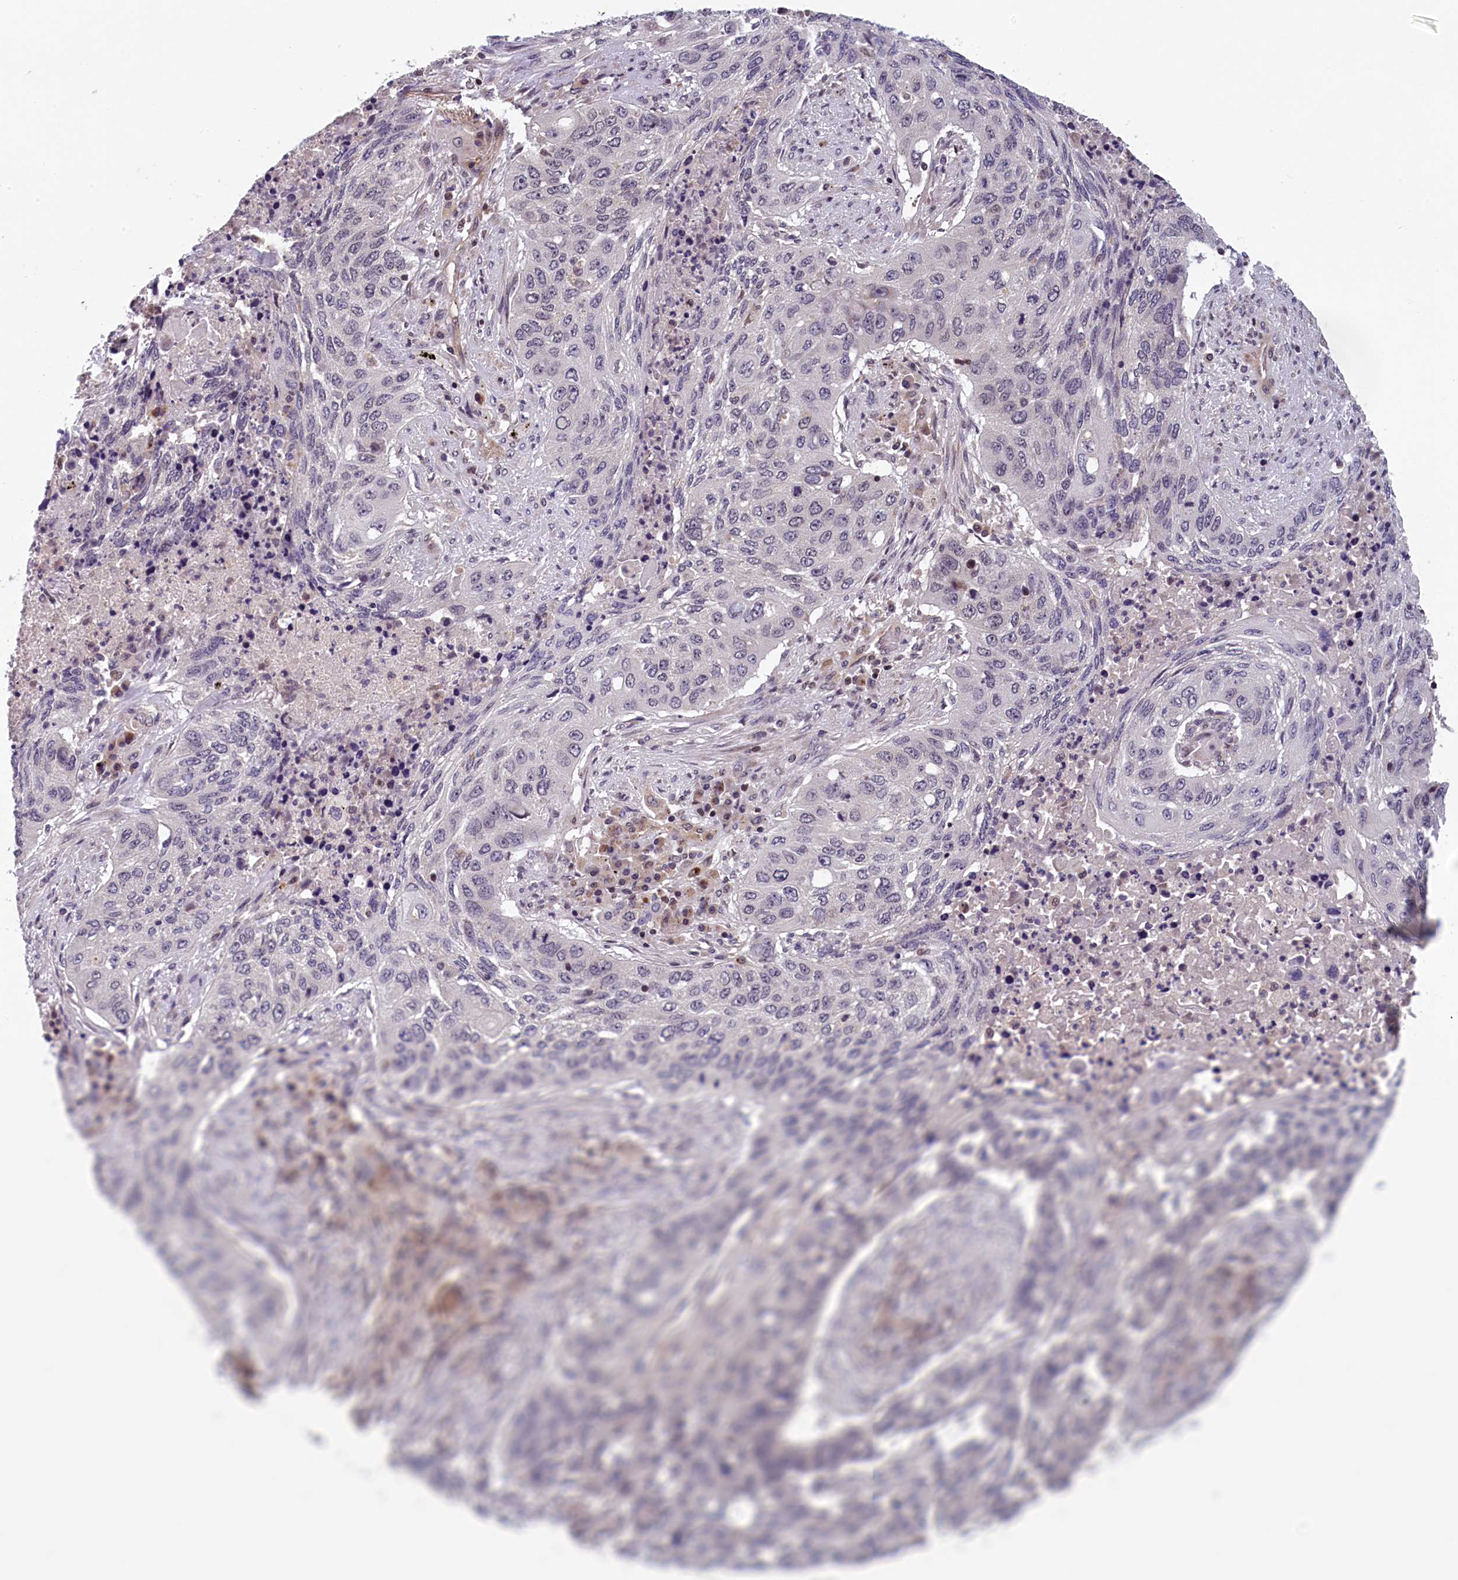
{"staining": {"intensity": "negative", "quantity": "none", "location": "none"}, "tissue": "lung cancer", "cell_type": "Tumor cells", "image_type": "cancer", "snomed": [{"axis": "morphology", "description": "Squamous cell carcinoma, NOS"}, {"axis": "topography", "description": "Lung"}], "caption": "This image is of lung squamous cell carcinoma stained with IHC to label a protein in brown with the nuclei are counter-stained blue. There is no expression in tumor cells.", "gene": "KCNK6", "patient": {"sex": "female", "age": 63}}